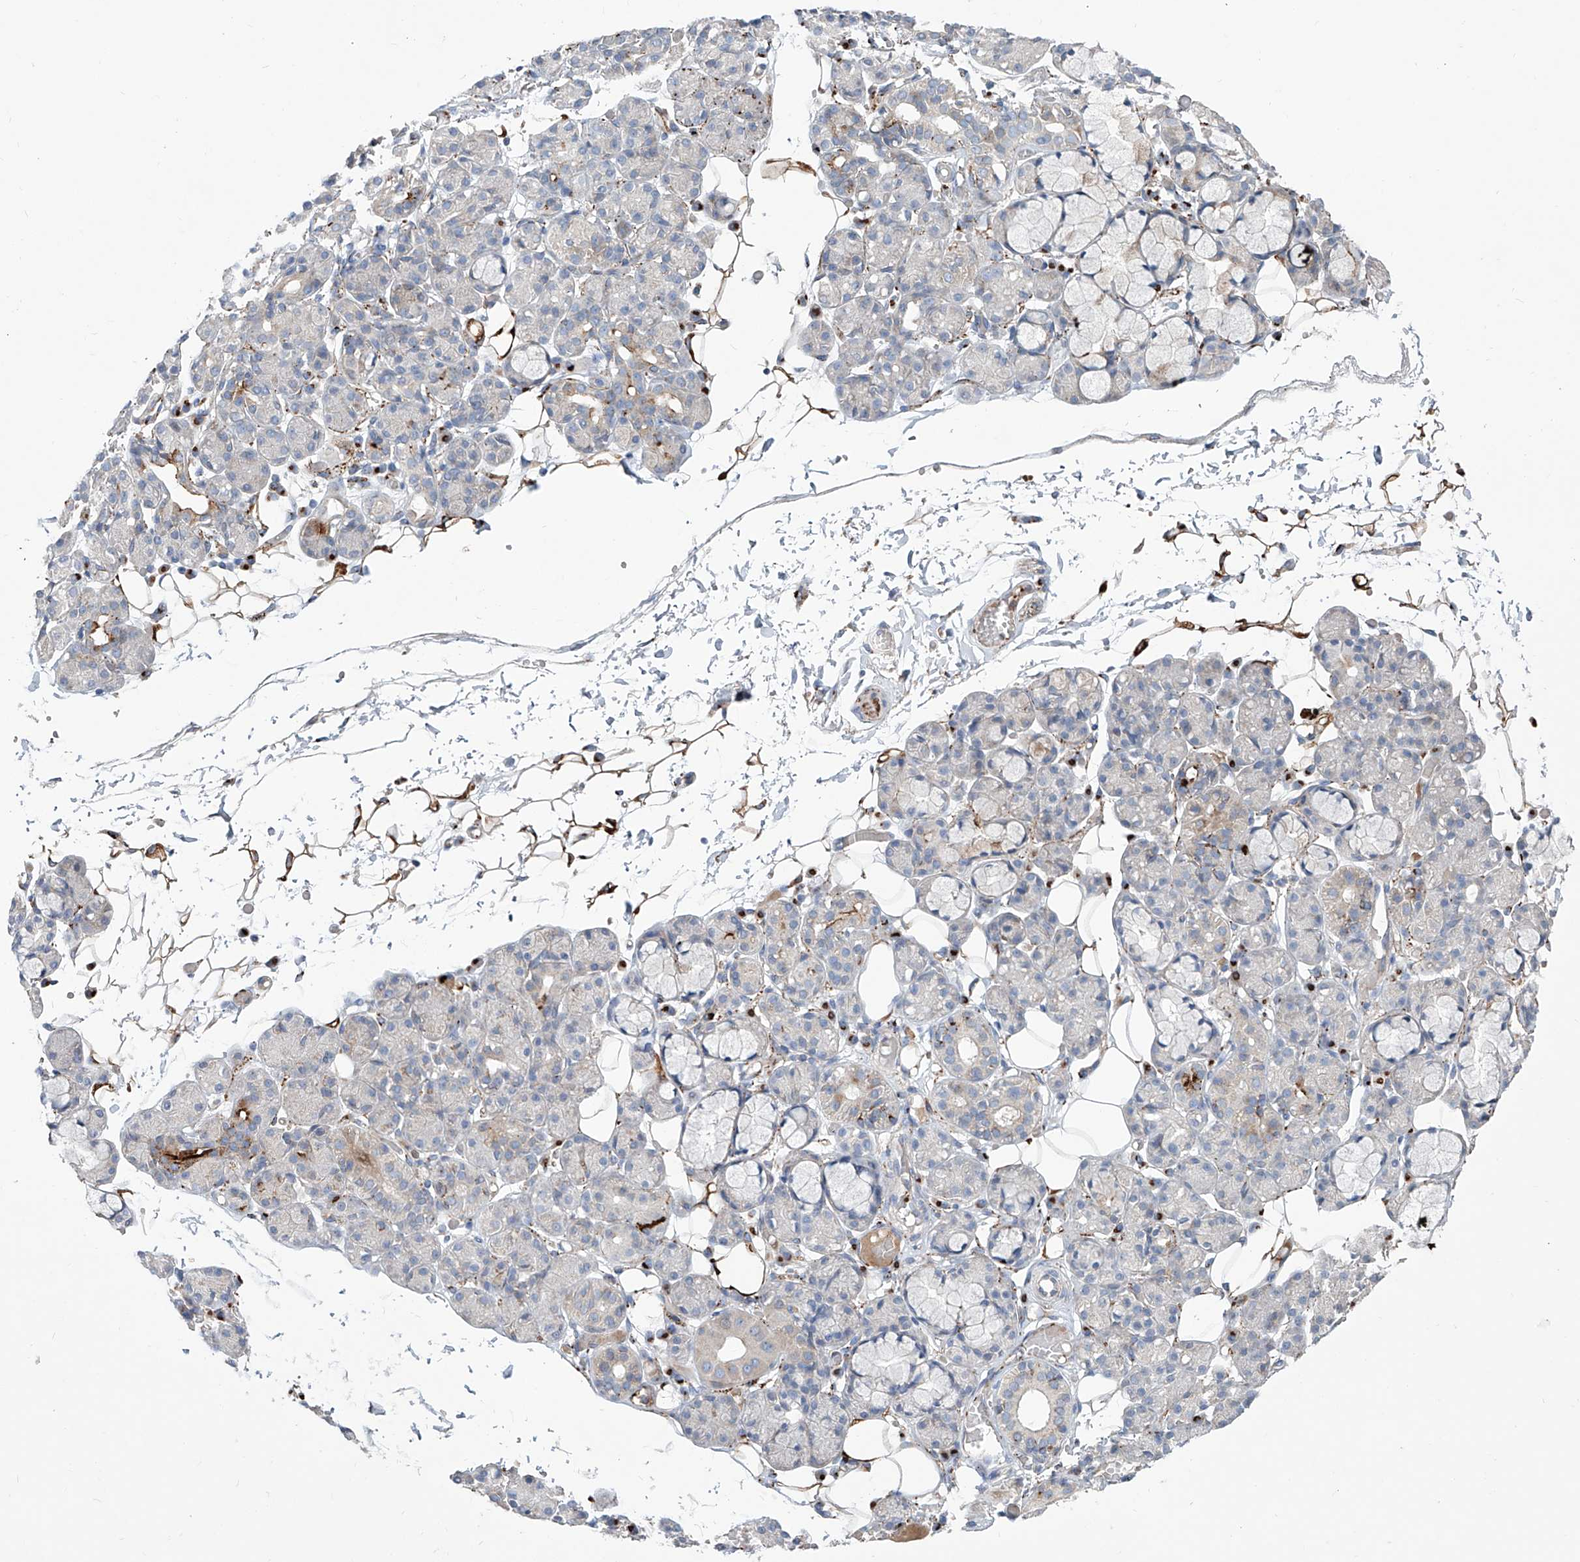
{"staining": {"intensity": "weak", "quantity": "<25%", "location": "cytoplasmic/membranous"}, "tissue": "salivary gland", "cell_type": "Glandular cells", "image_type": "normal", "snomed": [{"axis": "morphology", "description": "Normal tissue, NOS"}, {"axis": "topography", "description": "Salivary gland"}], "caption": "High power microscopy image of an immunohistochemistry image of normal salivary gland, revealing no significant staining in glandular cells.", "gene": "CDH5", "patient": {"sex": "male", "age": 63}}